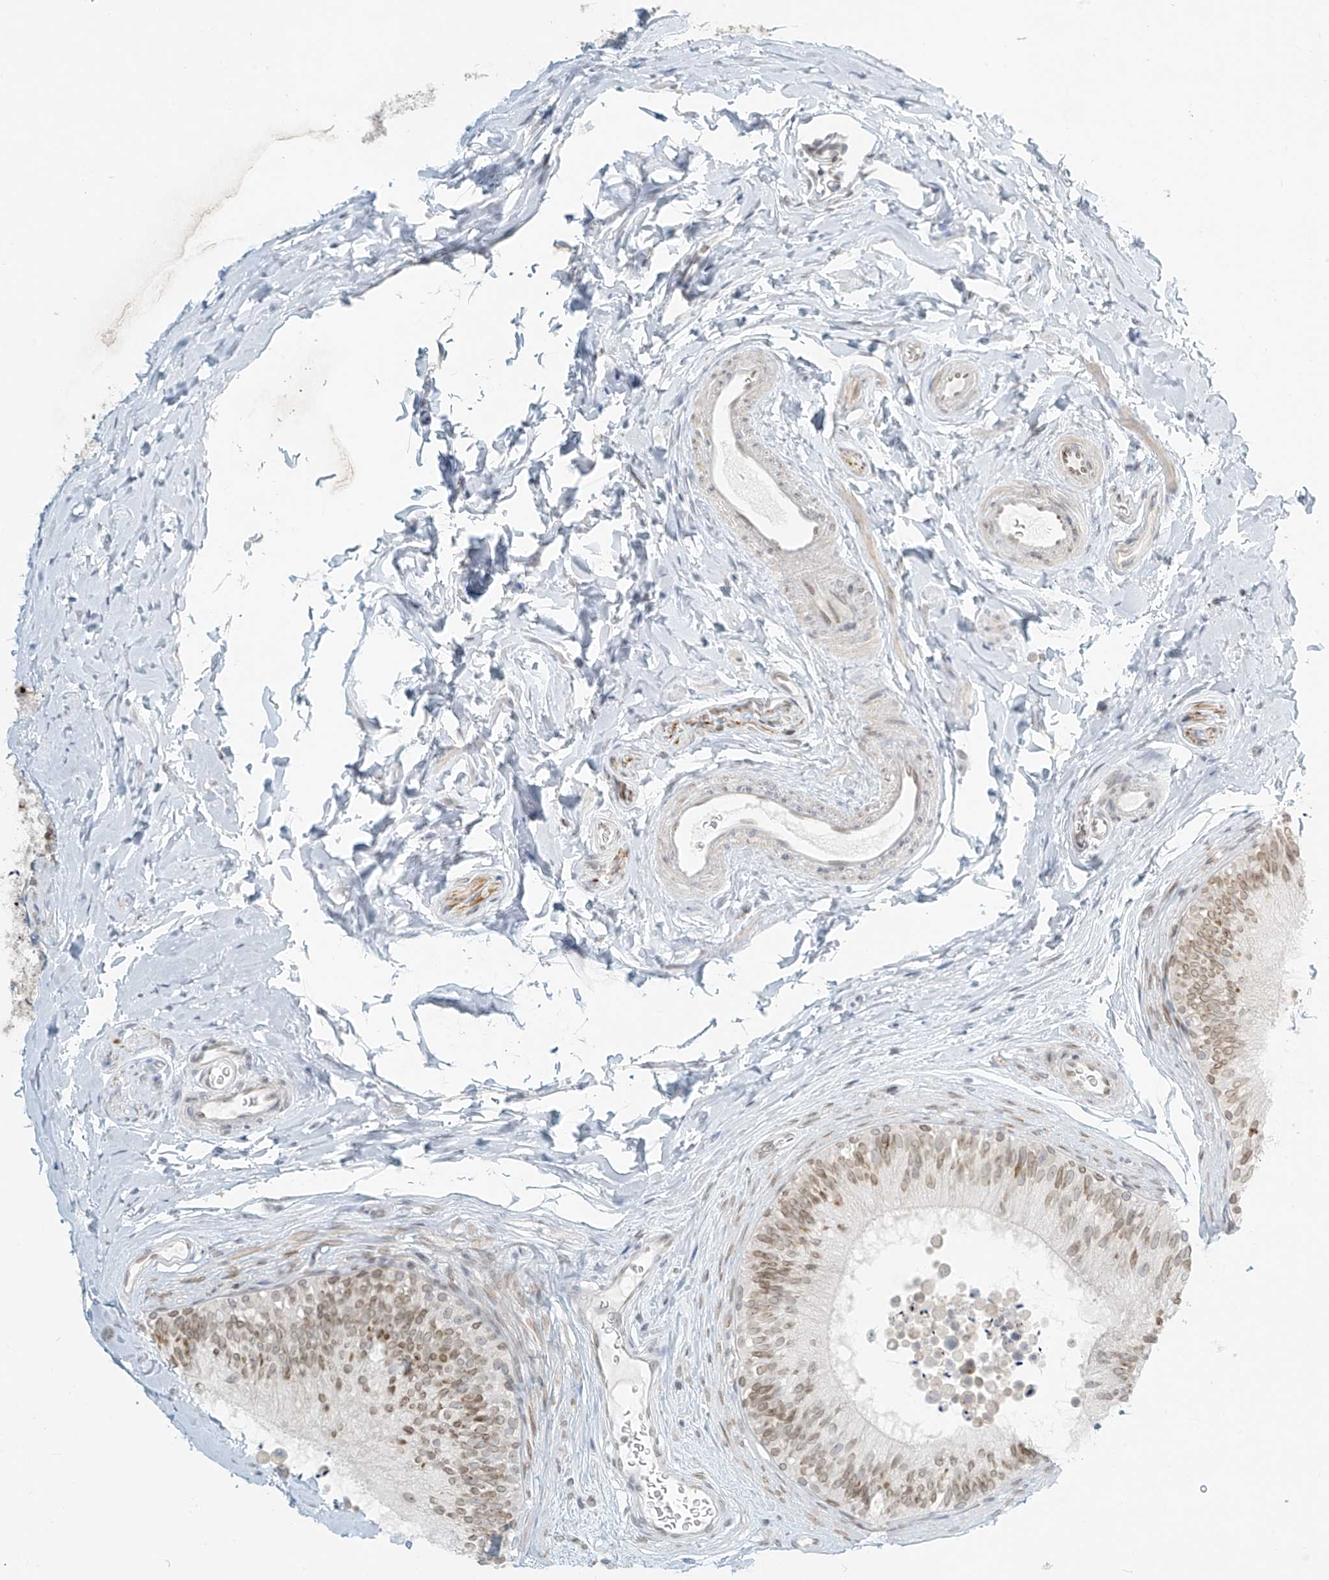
{"staining": {"intensity": "moderate", "quantity": "25%-75%", "location": "nuclear"}, "tissue": "epididymis", "cell_type": "Glandular cells", "image_type": "normal", "snomed": [{"axis": "morphology", "description": "Normal tissue, NOS"}, {"axis": "topography", "description": "Epididymis"}], "caption": "Immunohistochemistry (IHC) image of unremarkable epididymis: epididymis stained using immunohistochemistry displays medium levels of moderate protein expression localized specifically in the nuclear of glandular cells, appearing as a nuclear brown color.", "gene": "OSBPL7", "patient": {"sex": "male", "age": 29}}